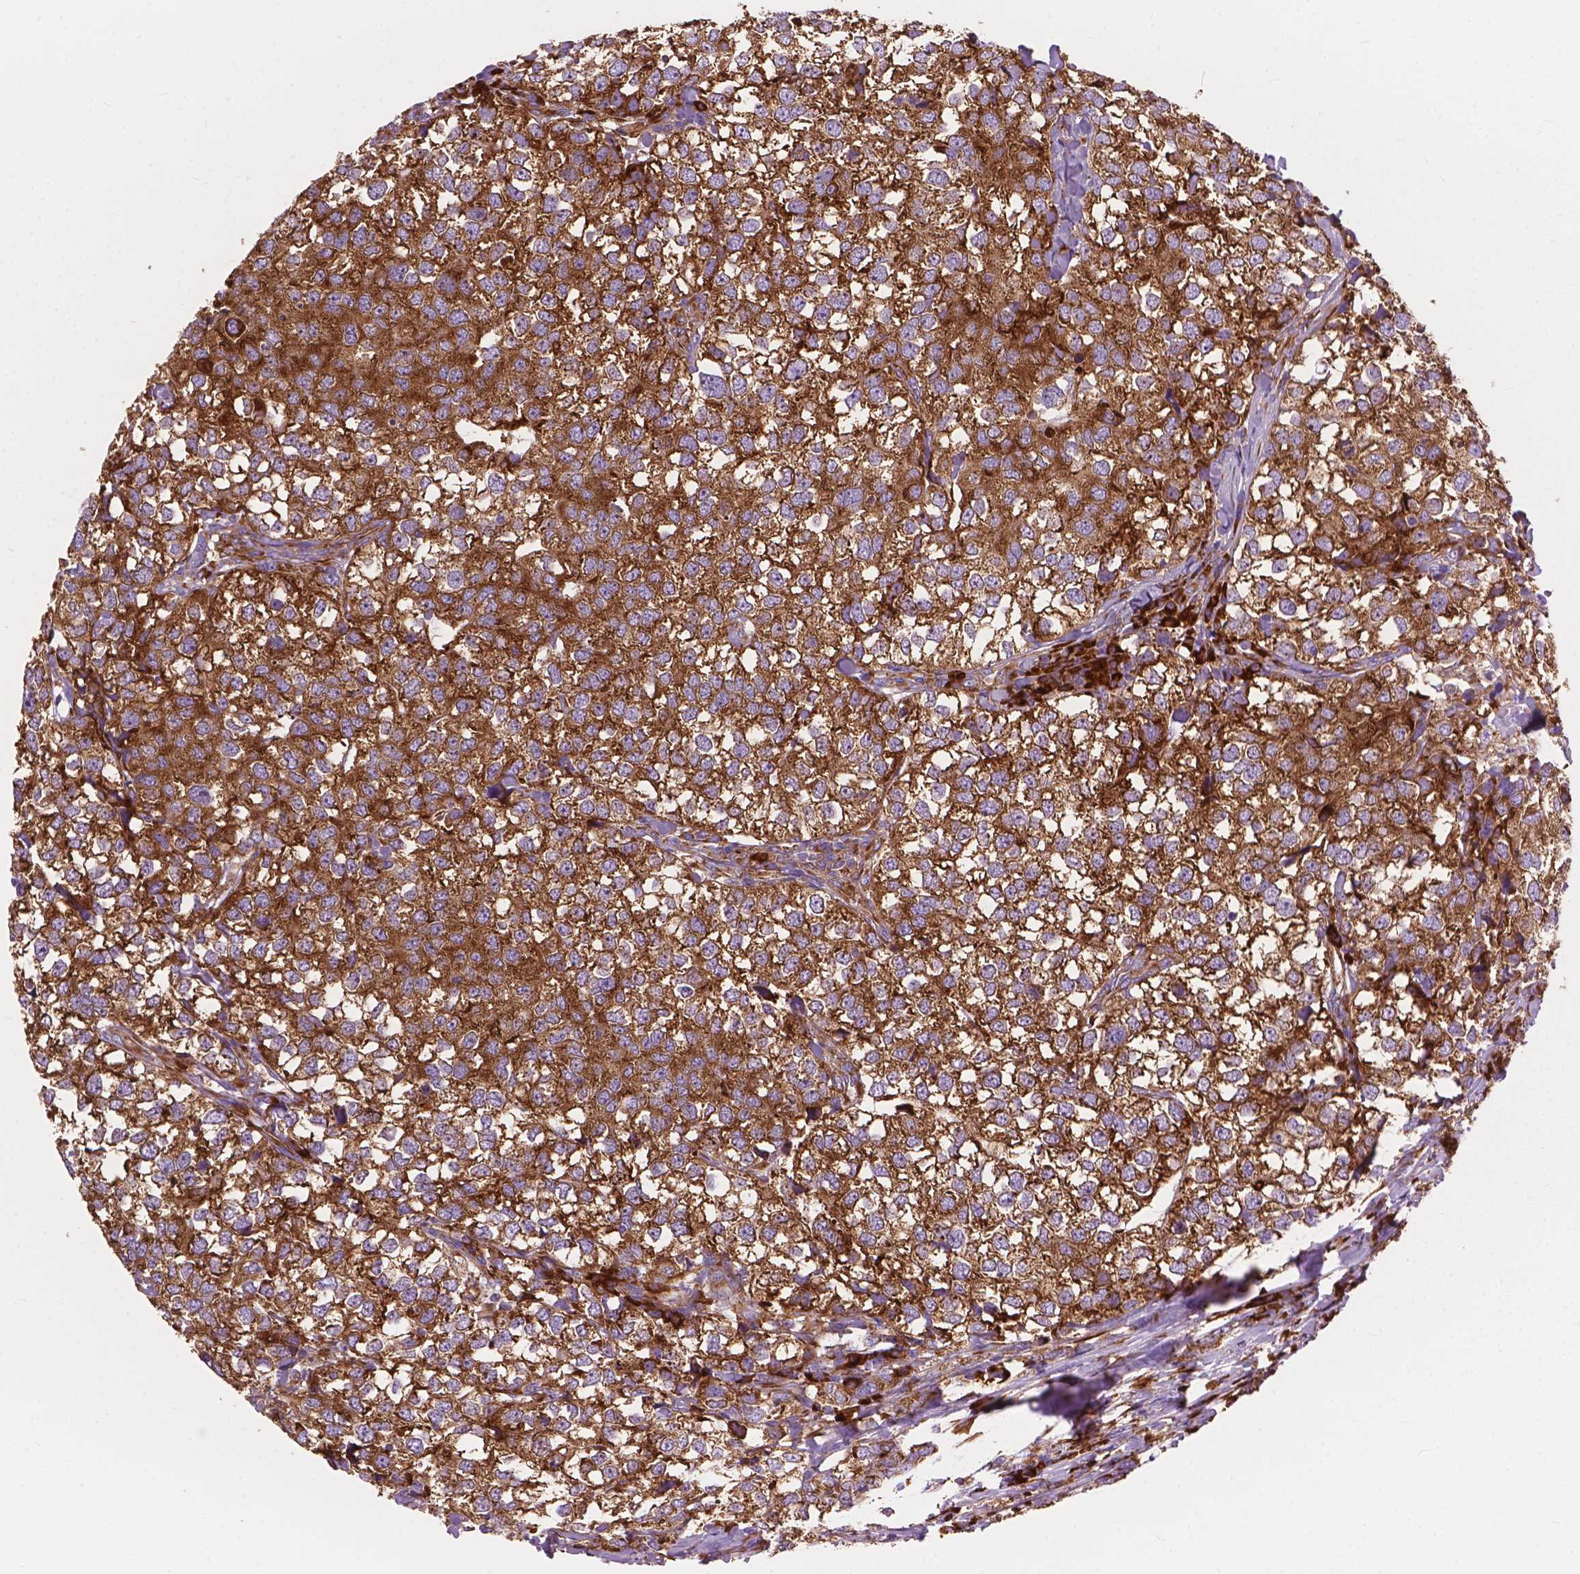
{"staining": {"intensity": "moderate", "quantity": ">75%", "location": "cytoplasmic/membranous"}, "tissue": "breast cancer", "cell_type": "Tumor cells", "image_type": "cancer", "snomed": [{"axis": "morphology", "description": "Duct carcinoma"}, {"axis": "topography", "description": "Breast"}], "caption": "This is a photomicrograph of immunohistochemistry (IHC) staining of breast cancer (invasive ductal carcinoma), which shows moderate expression in the cytoplasmic/membranous of tumor cells.", "gene": "RPL37A", "patient": {"sex": "female", "age": 30}}